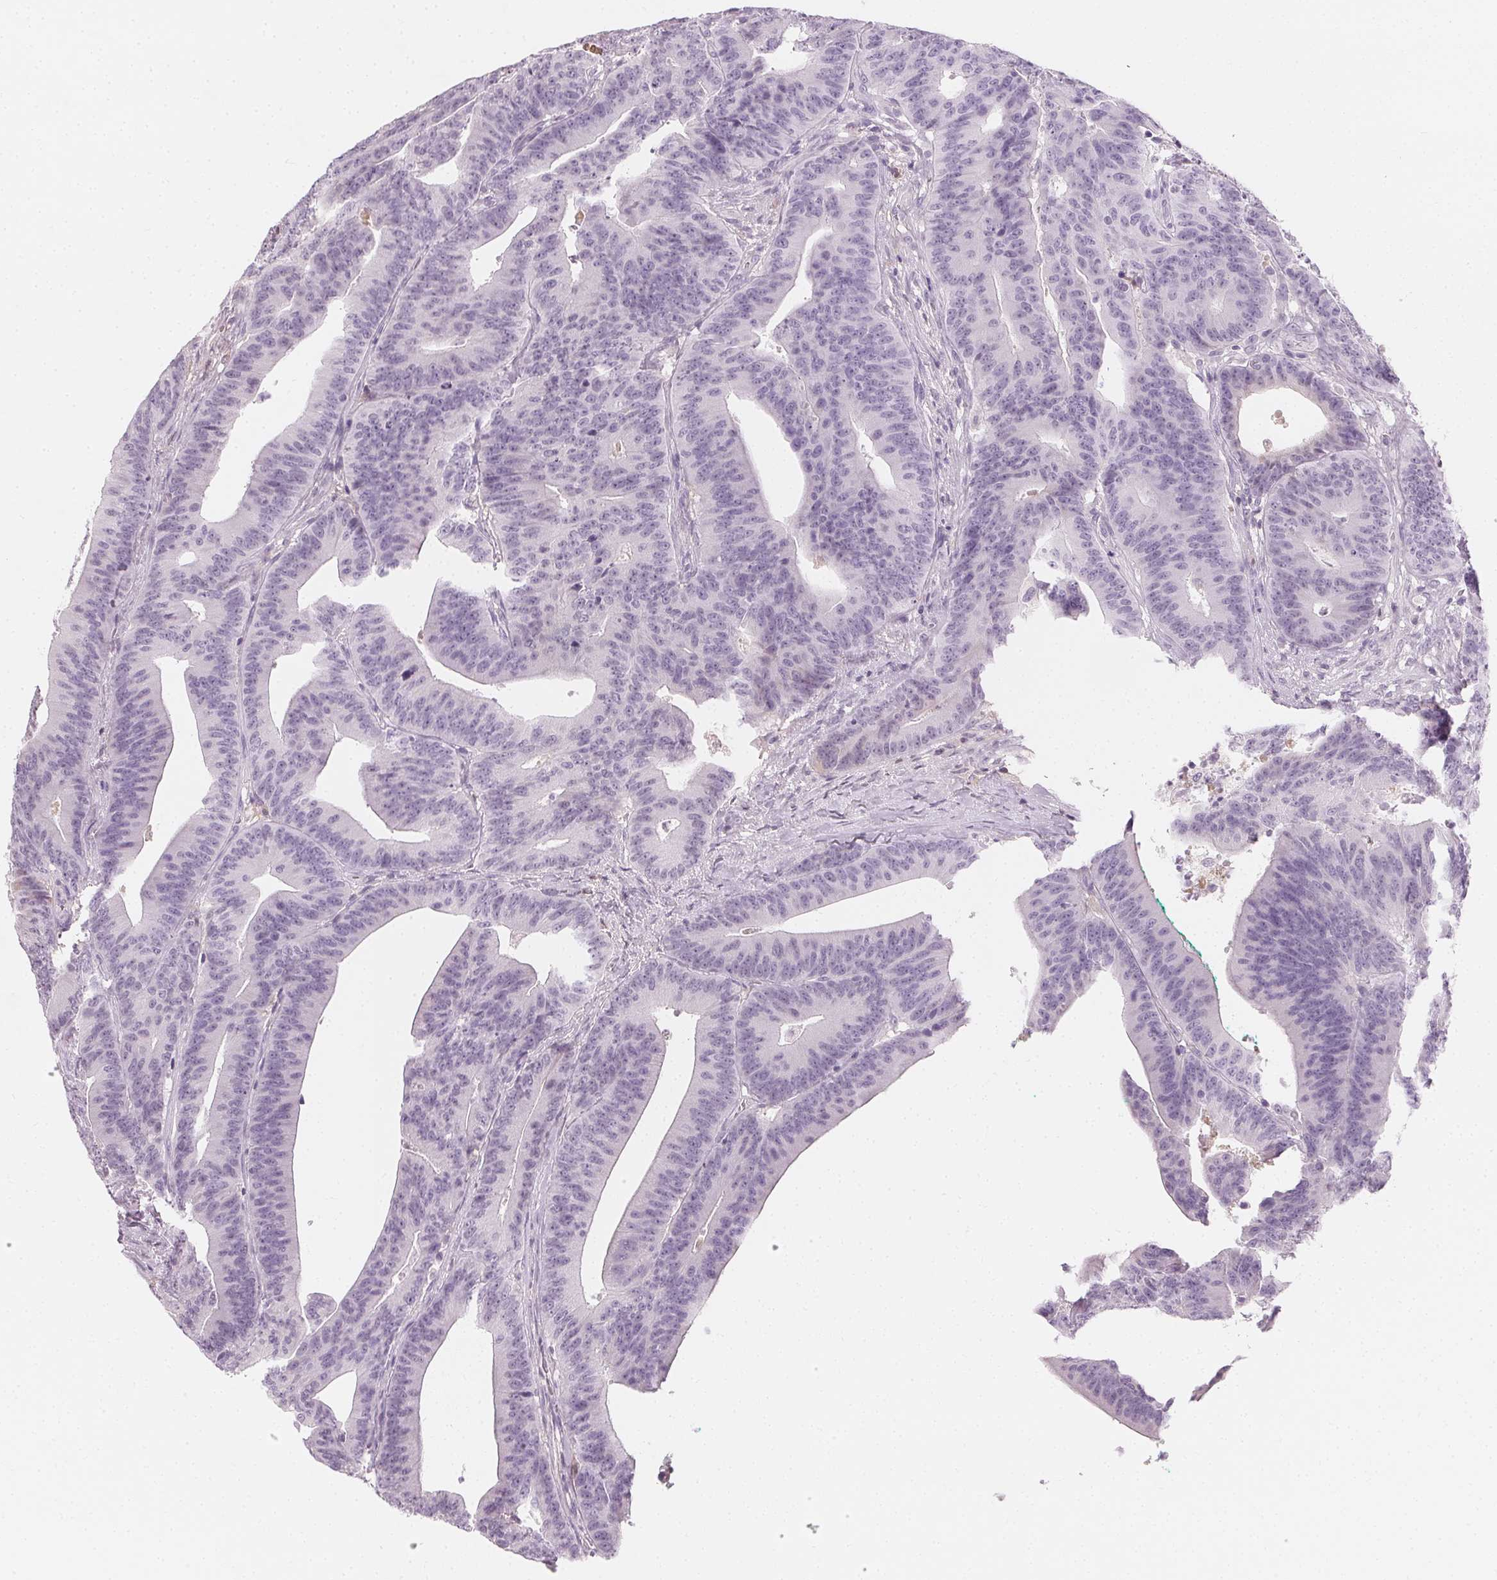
{"staining": {"intensity": "negative", "quantity": "none", "location": "none"}, "tissue": "colorectal cancer", "cell_type": "Tumor cells", "image_type": "cancer", "snomed": [{"axis": "morphology", "description": "Adenocarcinoma, NOS"}, {"axis": "topography", "description": "Colon"}], "caption": "Immunohistochemical staining of human colorectal cancer displays no significant expression in tumor cells.", "gene": "AFM", "patient": {"sex": "female", "age": 78}}